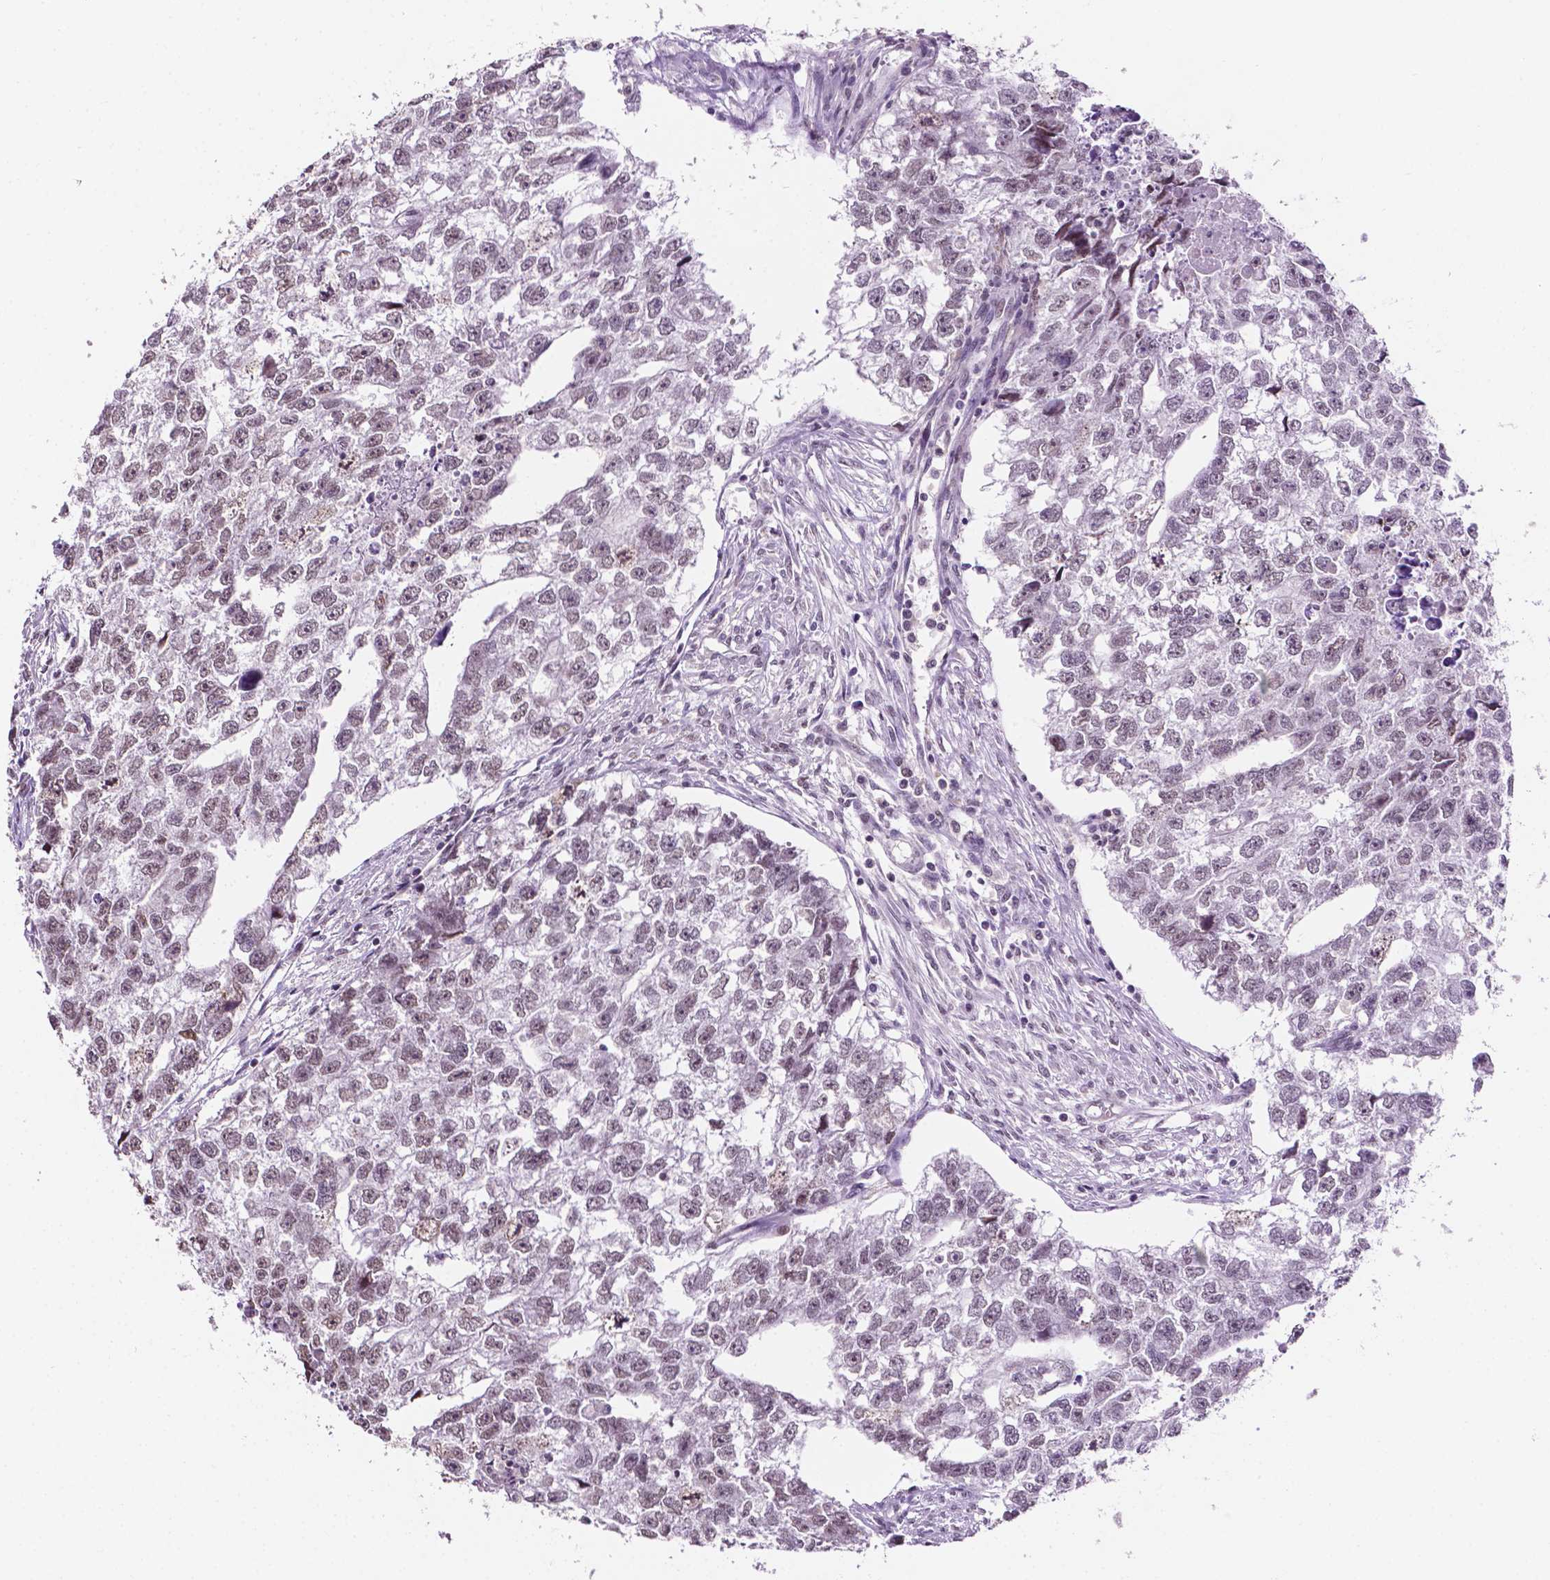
{"staining": {"intensity": "weak", "quantity": ">75%", "location": "nuclear"}, "tissue": "testis cancer", "cell_type": "Tumor cells", "image_type": "cancer", "snomed": [{"axis": "morphology", "description": "Carcinoma, Embryonal, NOS"}, {"axis": "morphology", "description": "Teratoma, malignant, NOS"}, {"axis": "topography", "description": "Testis"}], "caption": "Immunohistochemistry (IHC) (DAB) staining of human testis cancer displays weak nuclear protein expression in approximately >75% of tumor cells.", "gene": "PTPN6", "patient": {"sex": "male", "age": 44}}